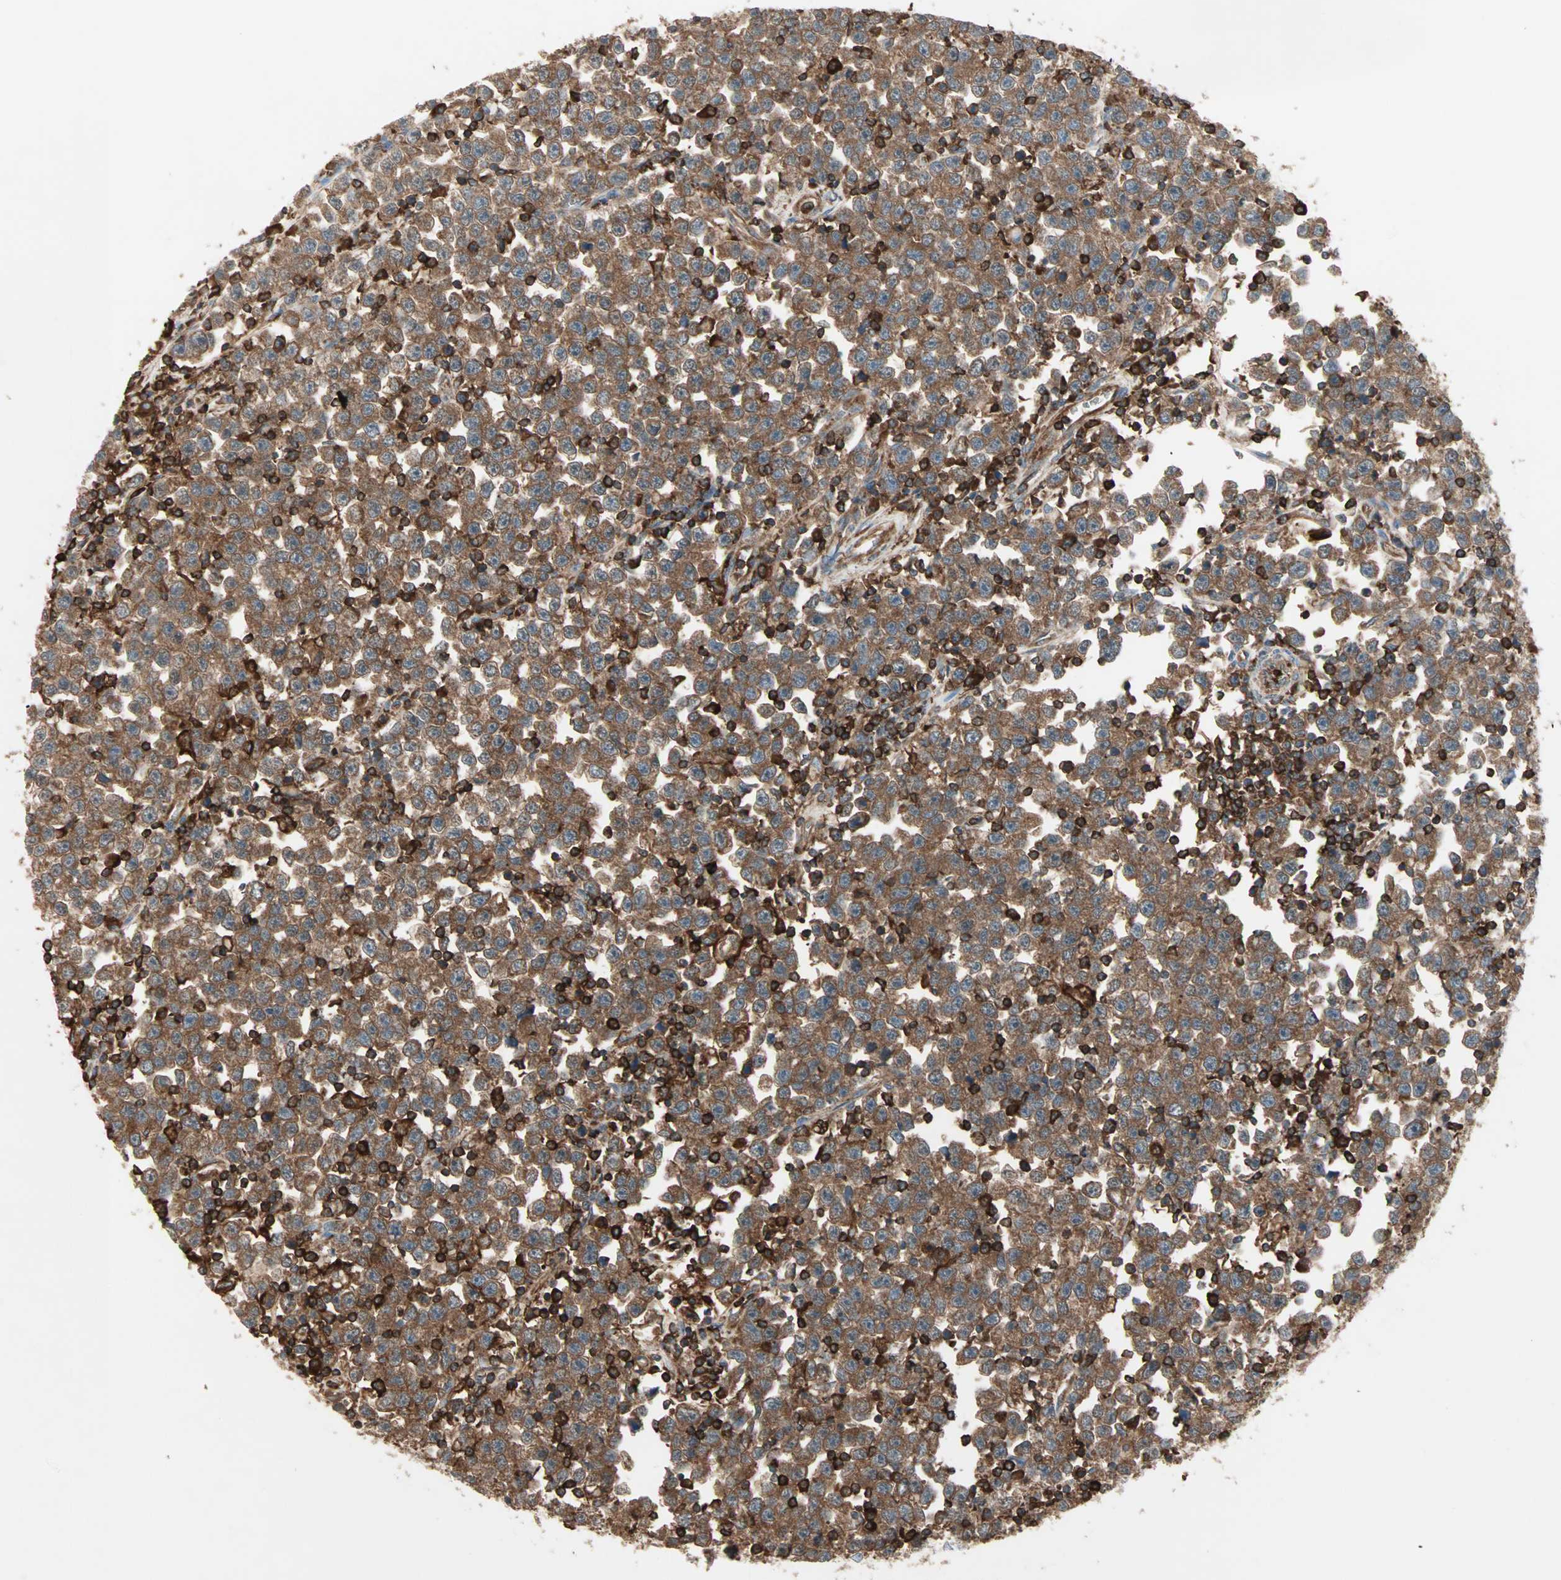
{"staining": {"intensity": "strong", "quantity": ">75%", "location": "cytoplasmic/membranous"}, "tissue": "testis cancer", "cell_type": "Tumor cells", "image_type": "cancer", "snomed": [{"axis": "morphology", "description": "Seminoma, NOS"}, {"axis": "topography", "description": "Testis"}], "caption": "Immunohistochemical staining of human seminoma (testis) shows strong cytoplasmic/membranous protein staining in approximately >75% of tumor cells.", "gene": "MMP3", "patient": {"sex": "male", "age": 43}}